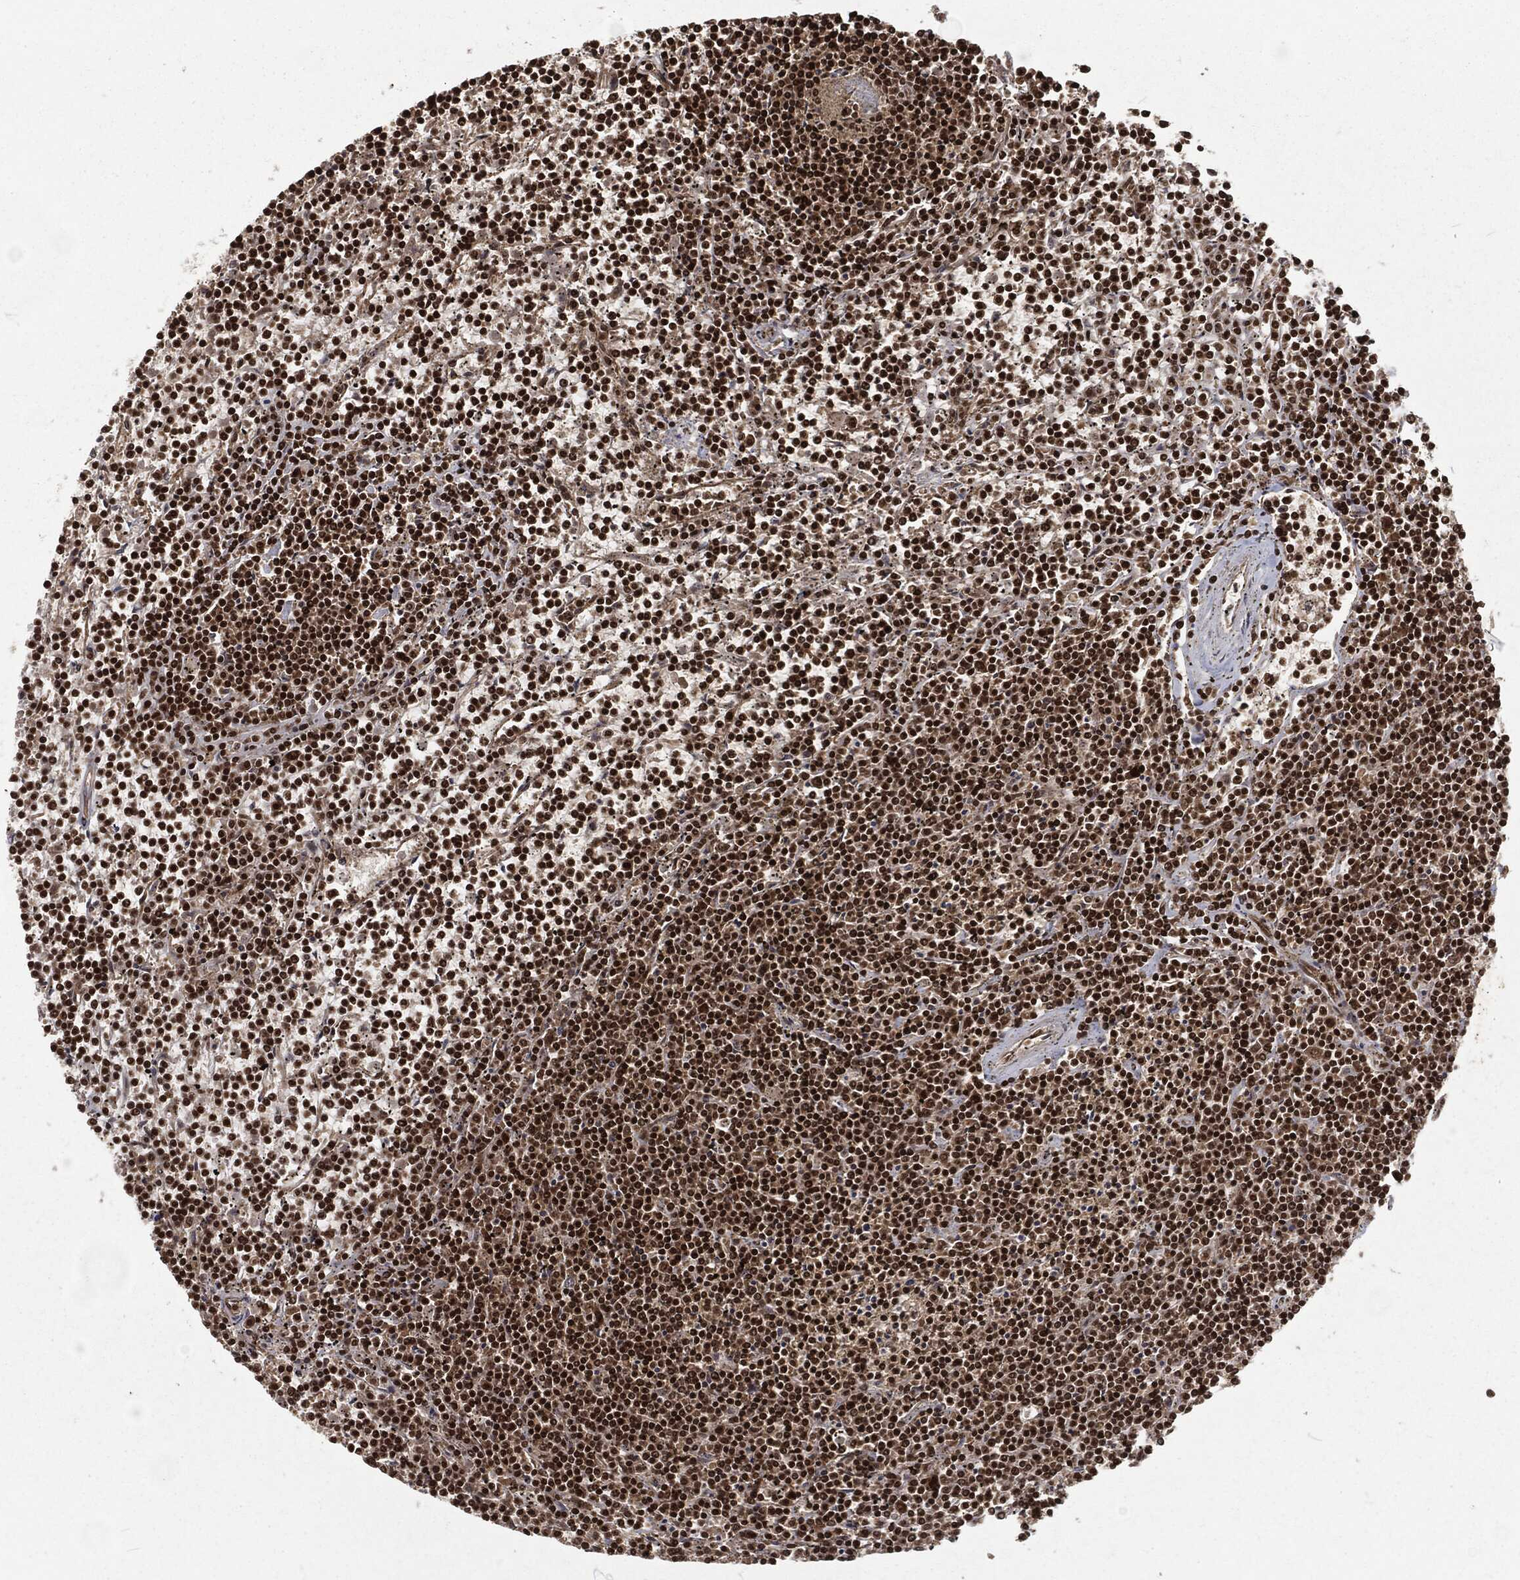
{"staining": {"intensity": "strong", "quantity": ">75%", "location": "nuclear"}, "tissue": "lymphoma", "cell_type": "Tumor cells", "image_type": "cancer", "snomed": [{"axis": "morphology", "description": "Malignant lymphoma, non-Hodgkin's type, Low grade"}, {"axis": "topography", "description": "Spleen"}], "caption": "A high amount of strong nuclear expression is identified in about >75% of tumor cells in malignant lymphoma, non-Hodgkin's type (low-grade) tissue.", "gene": "NGRN", "patient": {"sex": "female", "age": 19}}